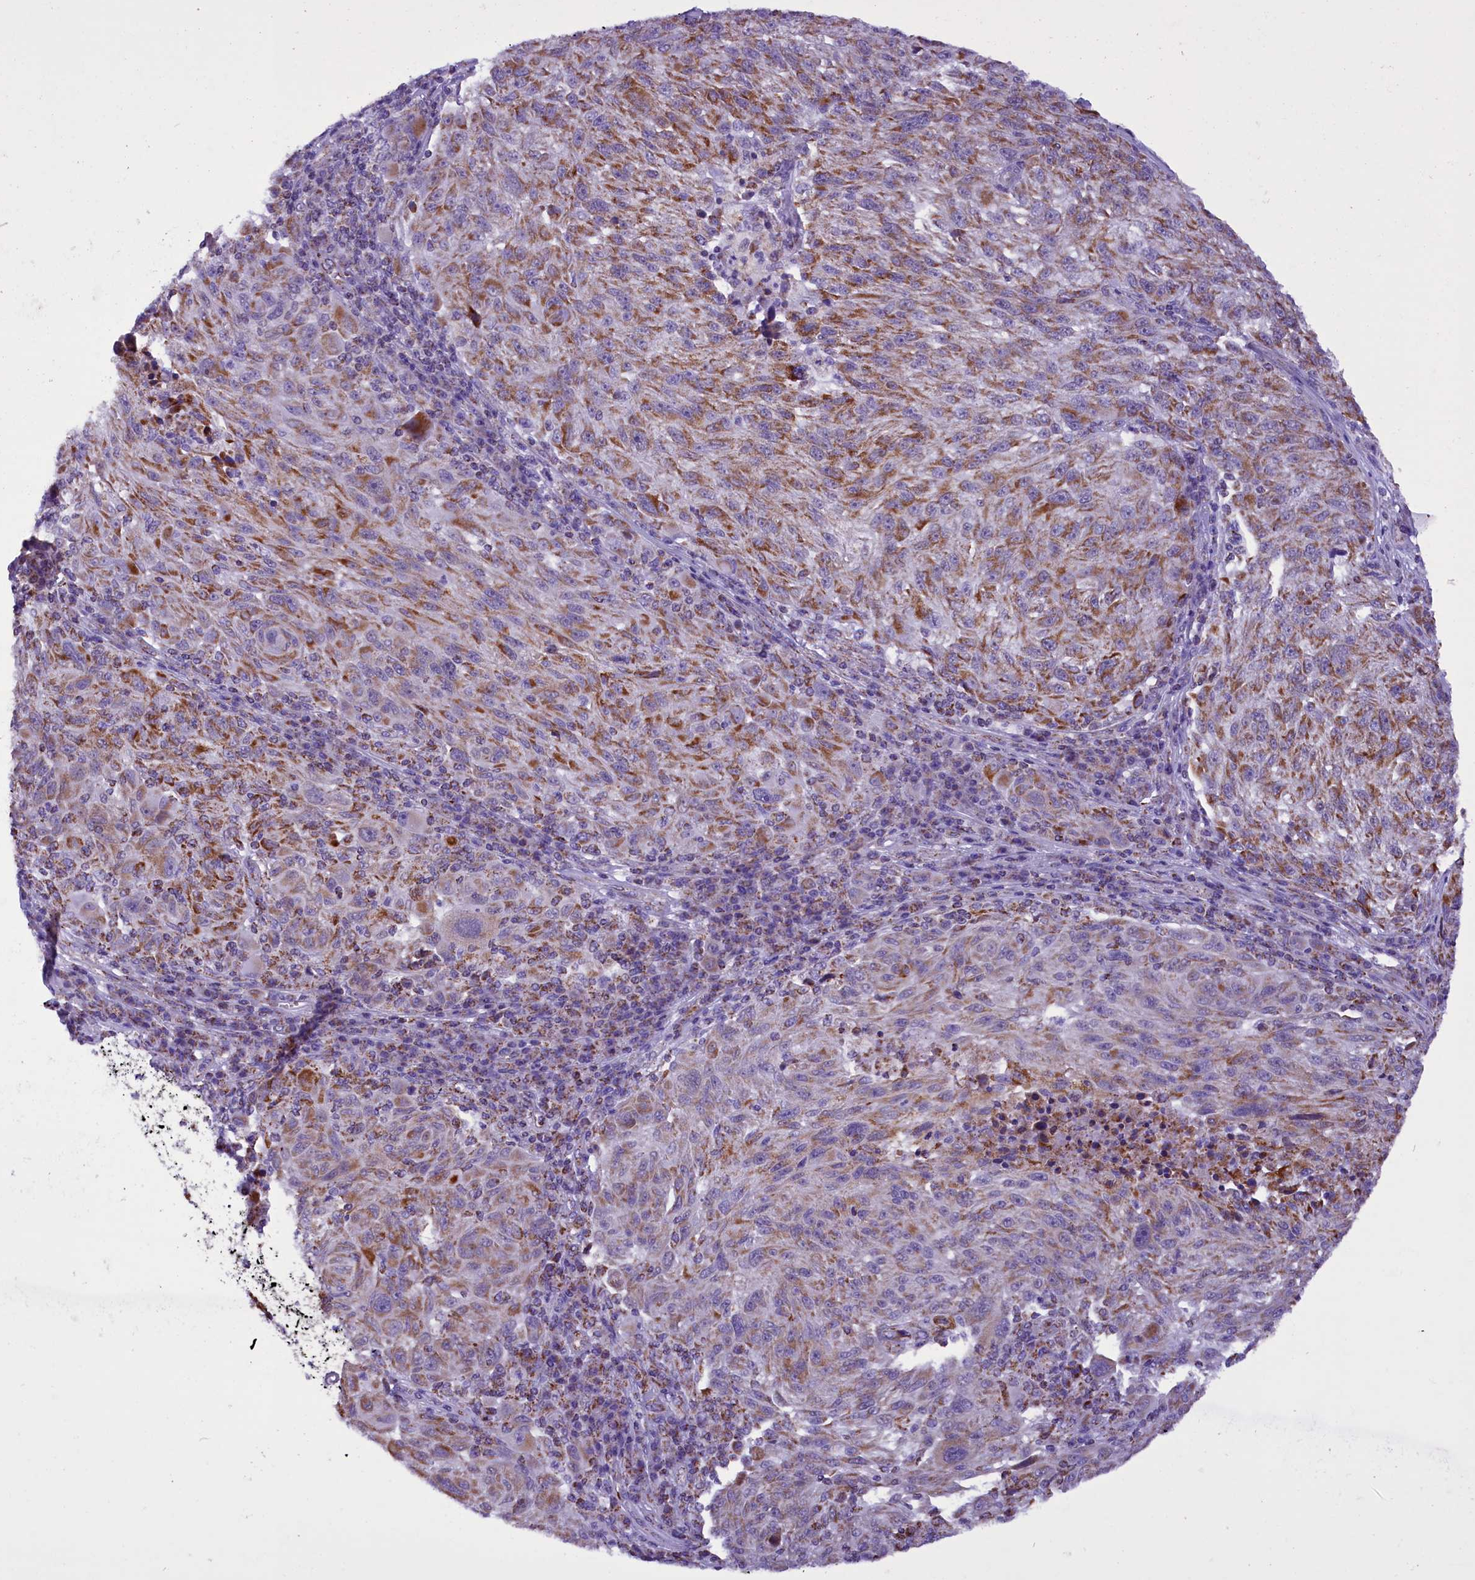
{"staining": {"intensity": "moderate", "quantity": "25%-75%", "location": "cytoplasmic/membranous"}, "tissue": "melanoma", "cell_type": "Tumor cells", "image_type": "cancer", "snomed": [{"axis": "morphology", "description": "Malignant melanoma, NOS"}, {"axis": "topography", "description": "Skin"}], "caption": "Immunohistochemistry photomicrograph of neoplastic tissue: human malignant melanoma stained using IHC shows medium levels of moderate protein expression localized specifically in the cytoplasmic/membranous of tumor cells, appearing as a cytoplasmic/membranous brown color.", "gene": "ICA1L", "patient": {"sex": "male", "age": 53}}